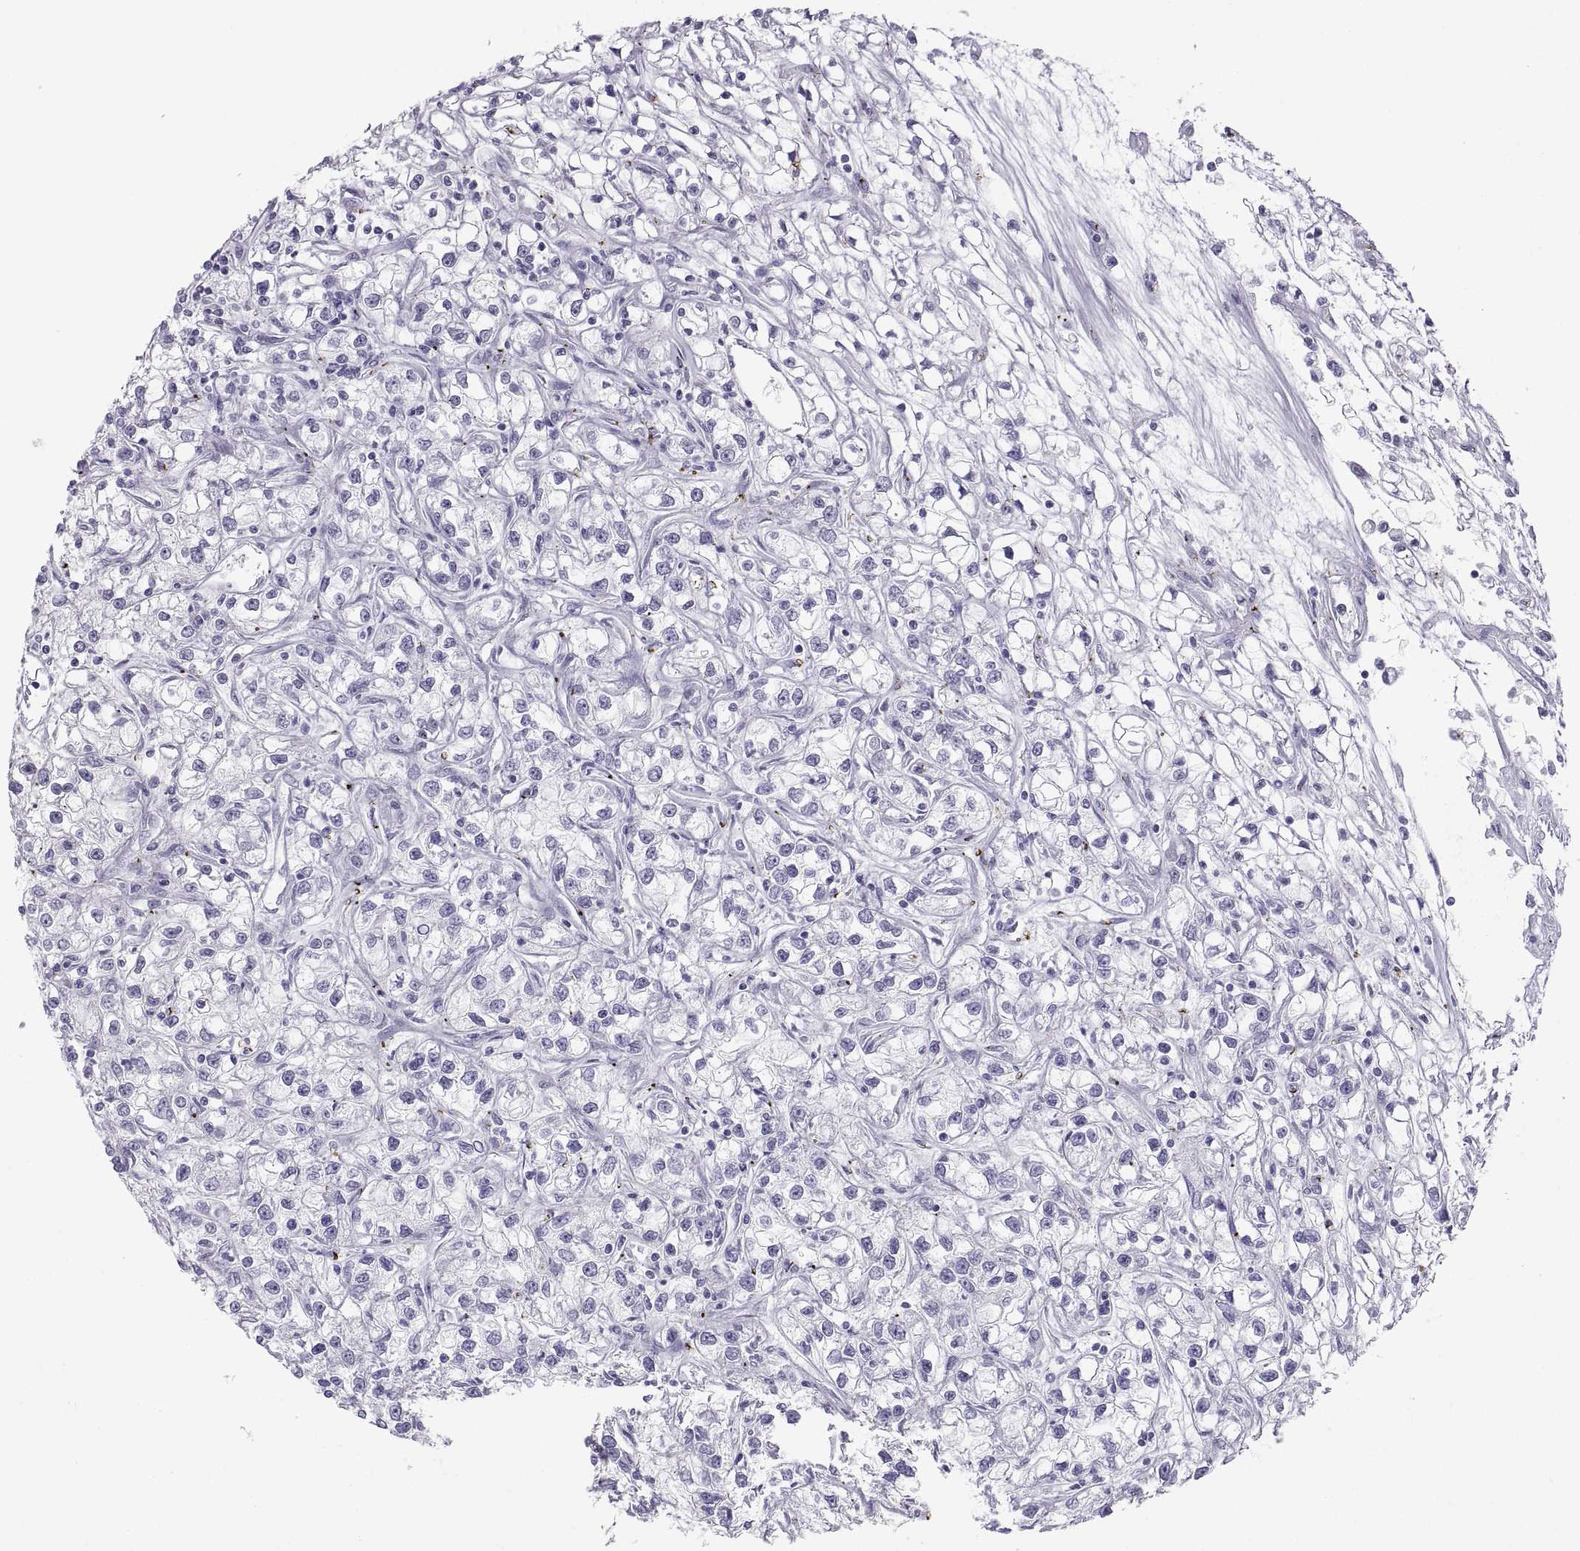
{"staining": {"intensity": "negative", "quantity": "none", "location": "none"}, "tissue": "renal cancer", "cell_type": "Tumor cells", "image_type": "cancer", "snomed": [{"axis": "morphology", "description": "Adenocarcinoma, NOS"}, {"axis": "topography", "description": "Kidney"}], "caption": "Immunohistochemical staining of human renal adenocarcinoma shows no significant positivity in tumor cells.", "gene": "SEMG1", "patient": {"sex": "female", "age": 59}}